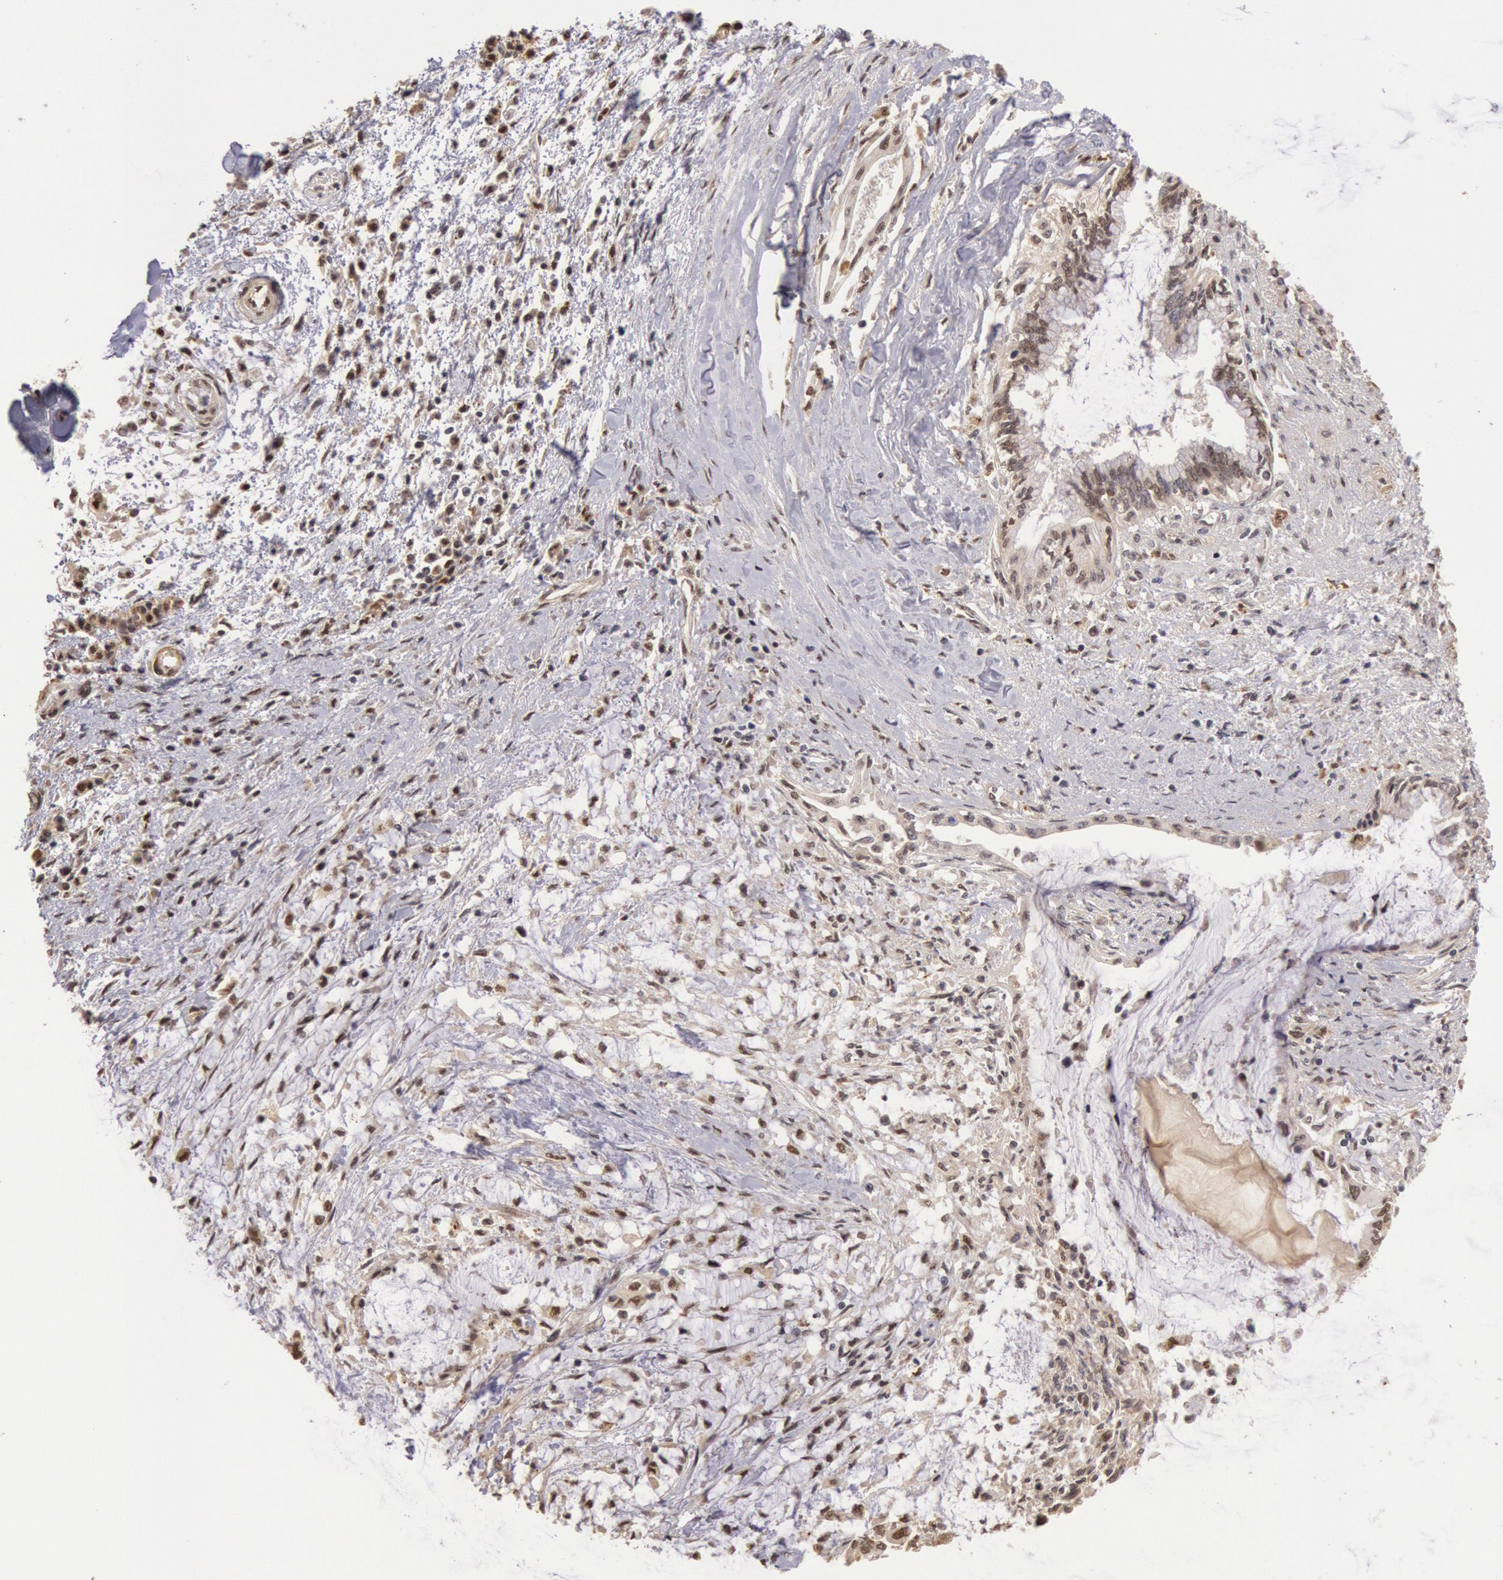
{"staining": {"intensity": "moderate", "quantity": "25%-75%", "location": "nuclear"}, "tissue": "pancreatic cancer", "cell_type": "Tumor cells", "image_type": "cancer", "snomed": [{"axis": "morphology", "description": "Adenocarcinoma, NOS"}, {"axis": "topography", "description": "Pancreas"}], "caption": "Immunohistochemical staining of human adenocarcinoma (pancreatic) demonstrates medium levels of moderate nuclear protein expression in approximately 25%-75% of tumor cells.", "gene": "LIG4", "patient": {"sex": "female", "age": 64}}